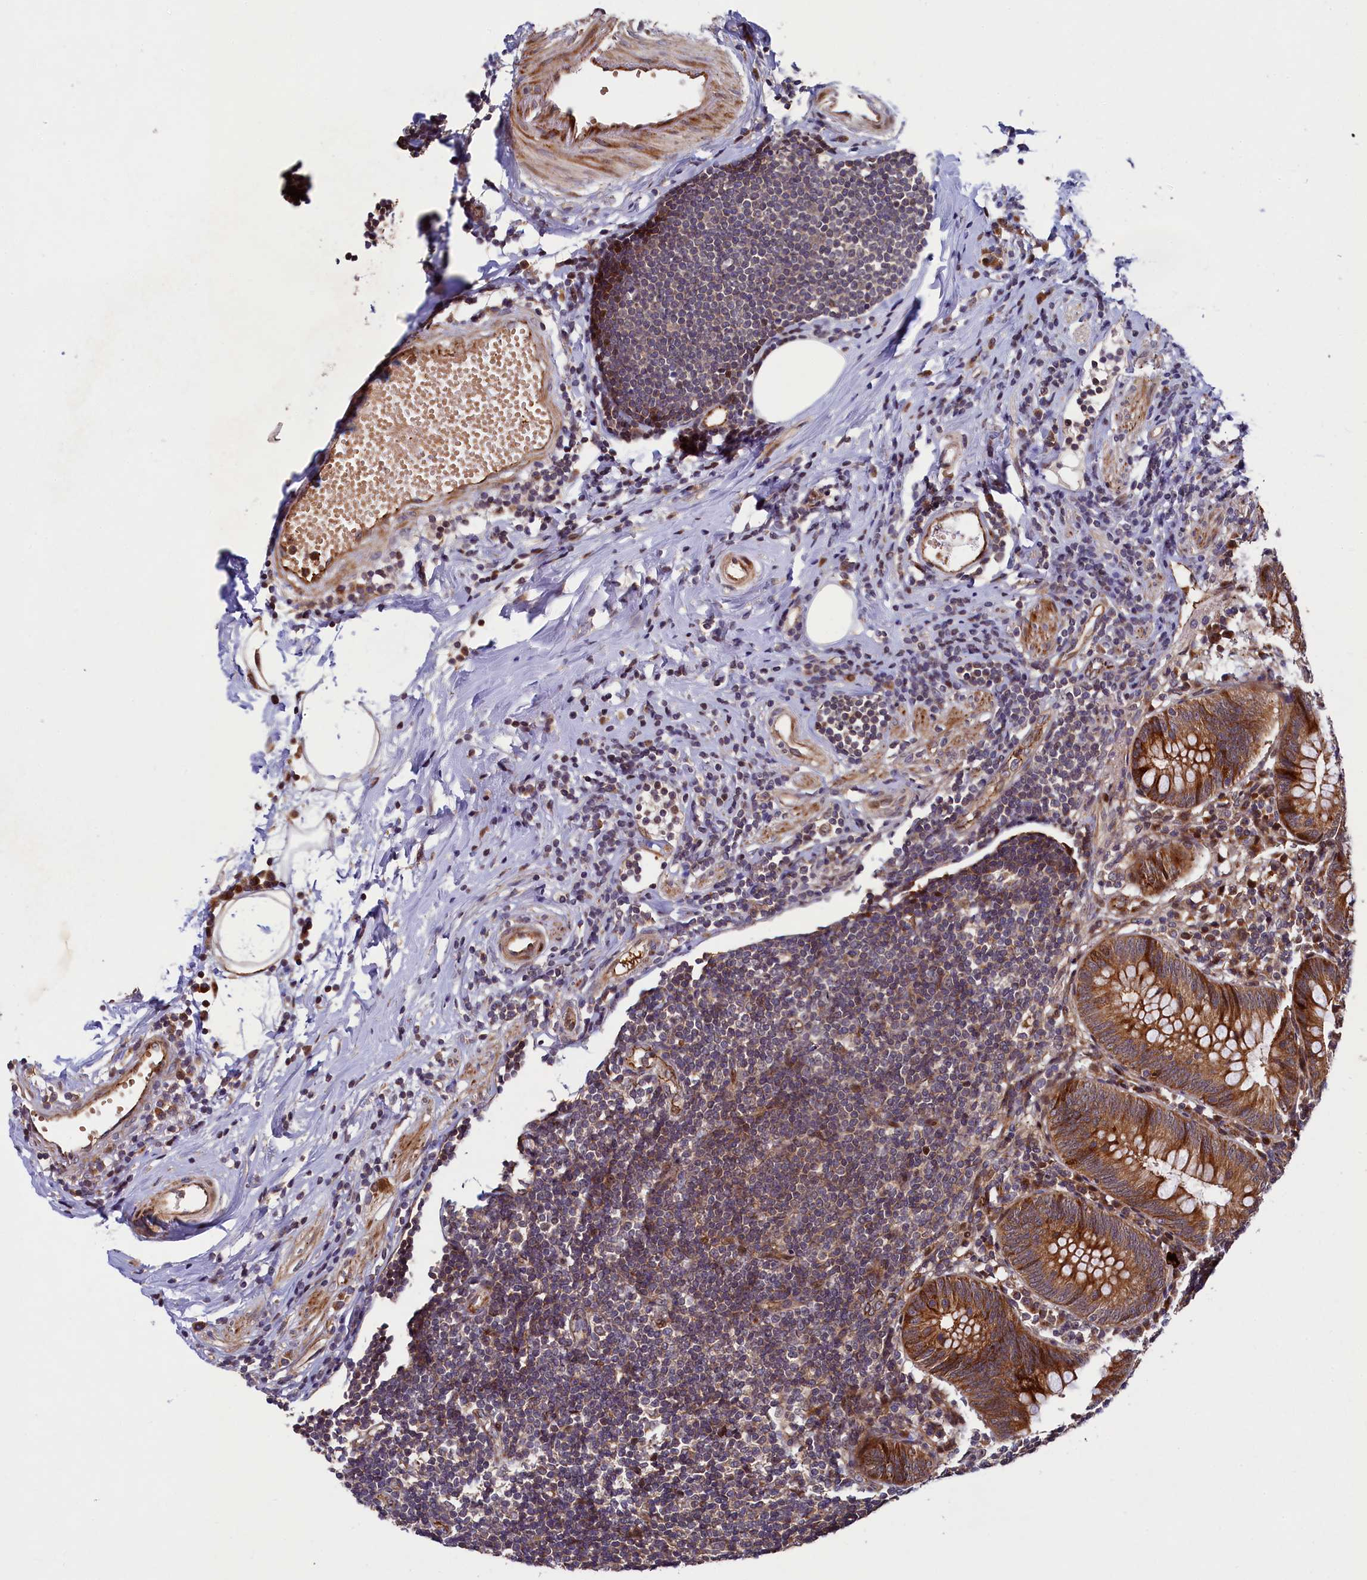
{"staining": {"intensity": "strong", "quantity": ">75%", "location": "cytoplasmic/membranous"}, "tissue": "appendix", "cell_type": "Glandular cells", "image_type": "normal", "snomed": [{"axis": "morphology", "description": "Normal tissue, NOS"}, {"axis": "topography", "description": "Appendix"}], "caption": "Human appendix stained with a brown dye reveals strong cytoplasmic/membranous positive positivity in about >75% of glandular cells.", "gene": "PIK3C3", "patient": {"sex": "female", "age": 54}}